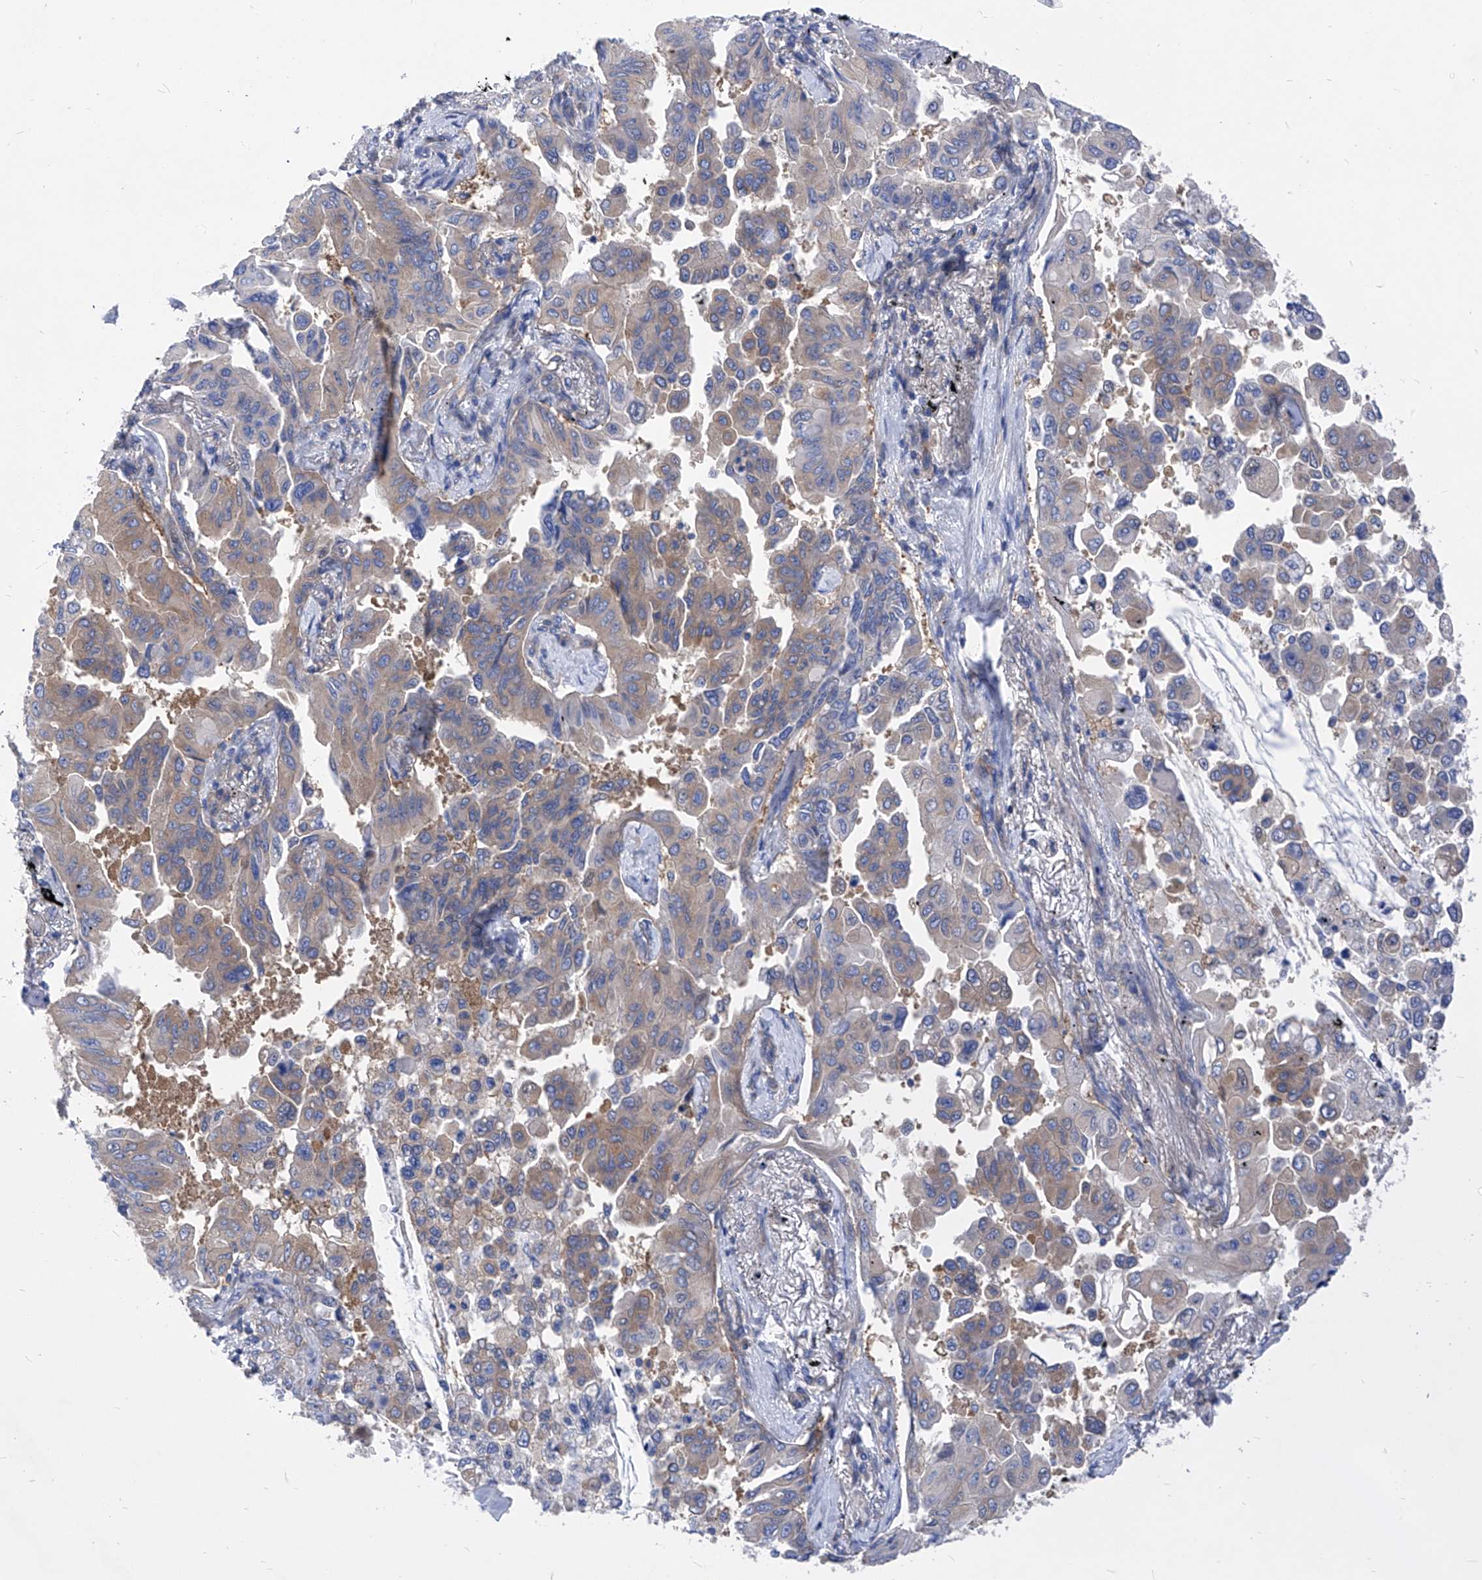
{"staining": {"intensity": "weak", "quantity": "25%-75%", "location": "cytoplasmic/membranous"}, "tissue": "lung cancer", "cell_type": "Tumor cells", "image_type": "cancer", "snomed": [{"axis": "morphology", "description": "Adenocarcinoma, NOS"}, {"axis": "topography", "description": "Lung"}], "caption": "An IHC histopathology image of neoplastic tissue is shown. Protein staining in brown highlights weak cytoplasmic/membranous positivity in lung cancer (adenocarcinoma) within tumor cells. Nuclei are stained in blue.", "gene": "XPNPEP1", "patient": {"sex": "female", "age": 67}}